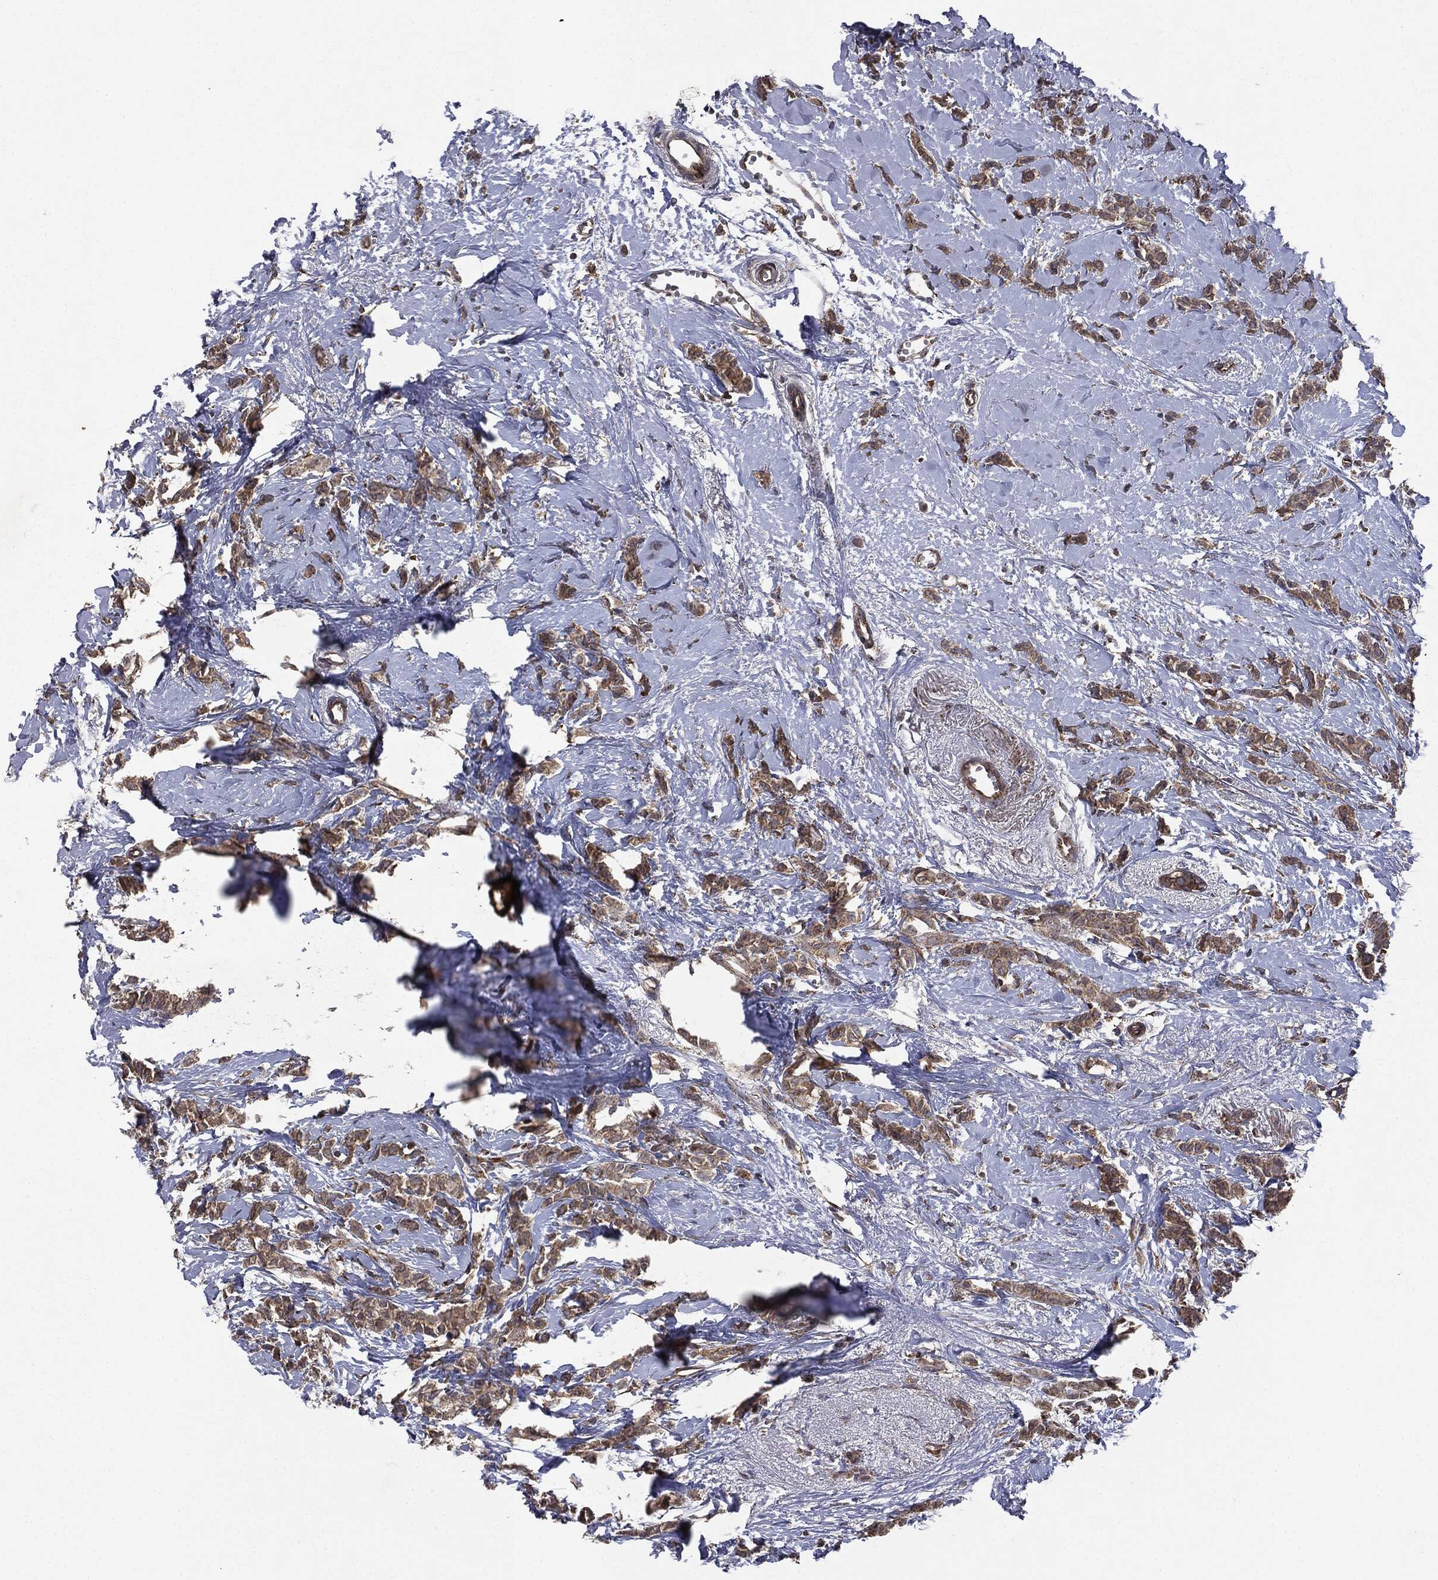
{"staining": {"intensity": "moderate", "quantity": ">75%", "location": "cytoplasmic/membranous"}, "tissue": "breast cancer", "cell_type": "Tumor cells", "image_type": "cancer", "snomed": [{"axis": "morphology", "description": "Duct carcinoma"}, {"axis": "topography", "description": "Breast"}], "caption": "Immunohistochemical staining of breast cancer (invasive ductal carcinoma) shows medium levels of moderate cytoplasmic/membranous protein positivity in approximately >75% of tumor cells.", "gene": "PLOD3", "patient": {"sex": "female", "age": 85}}